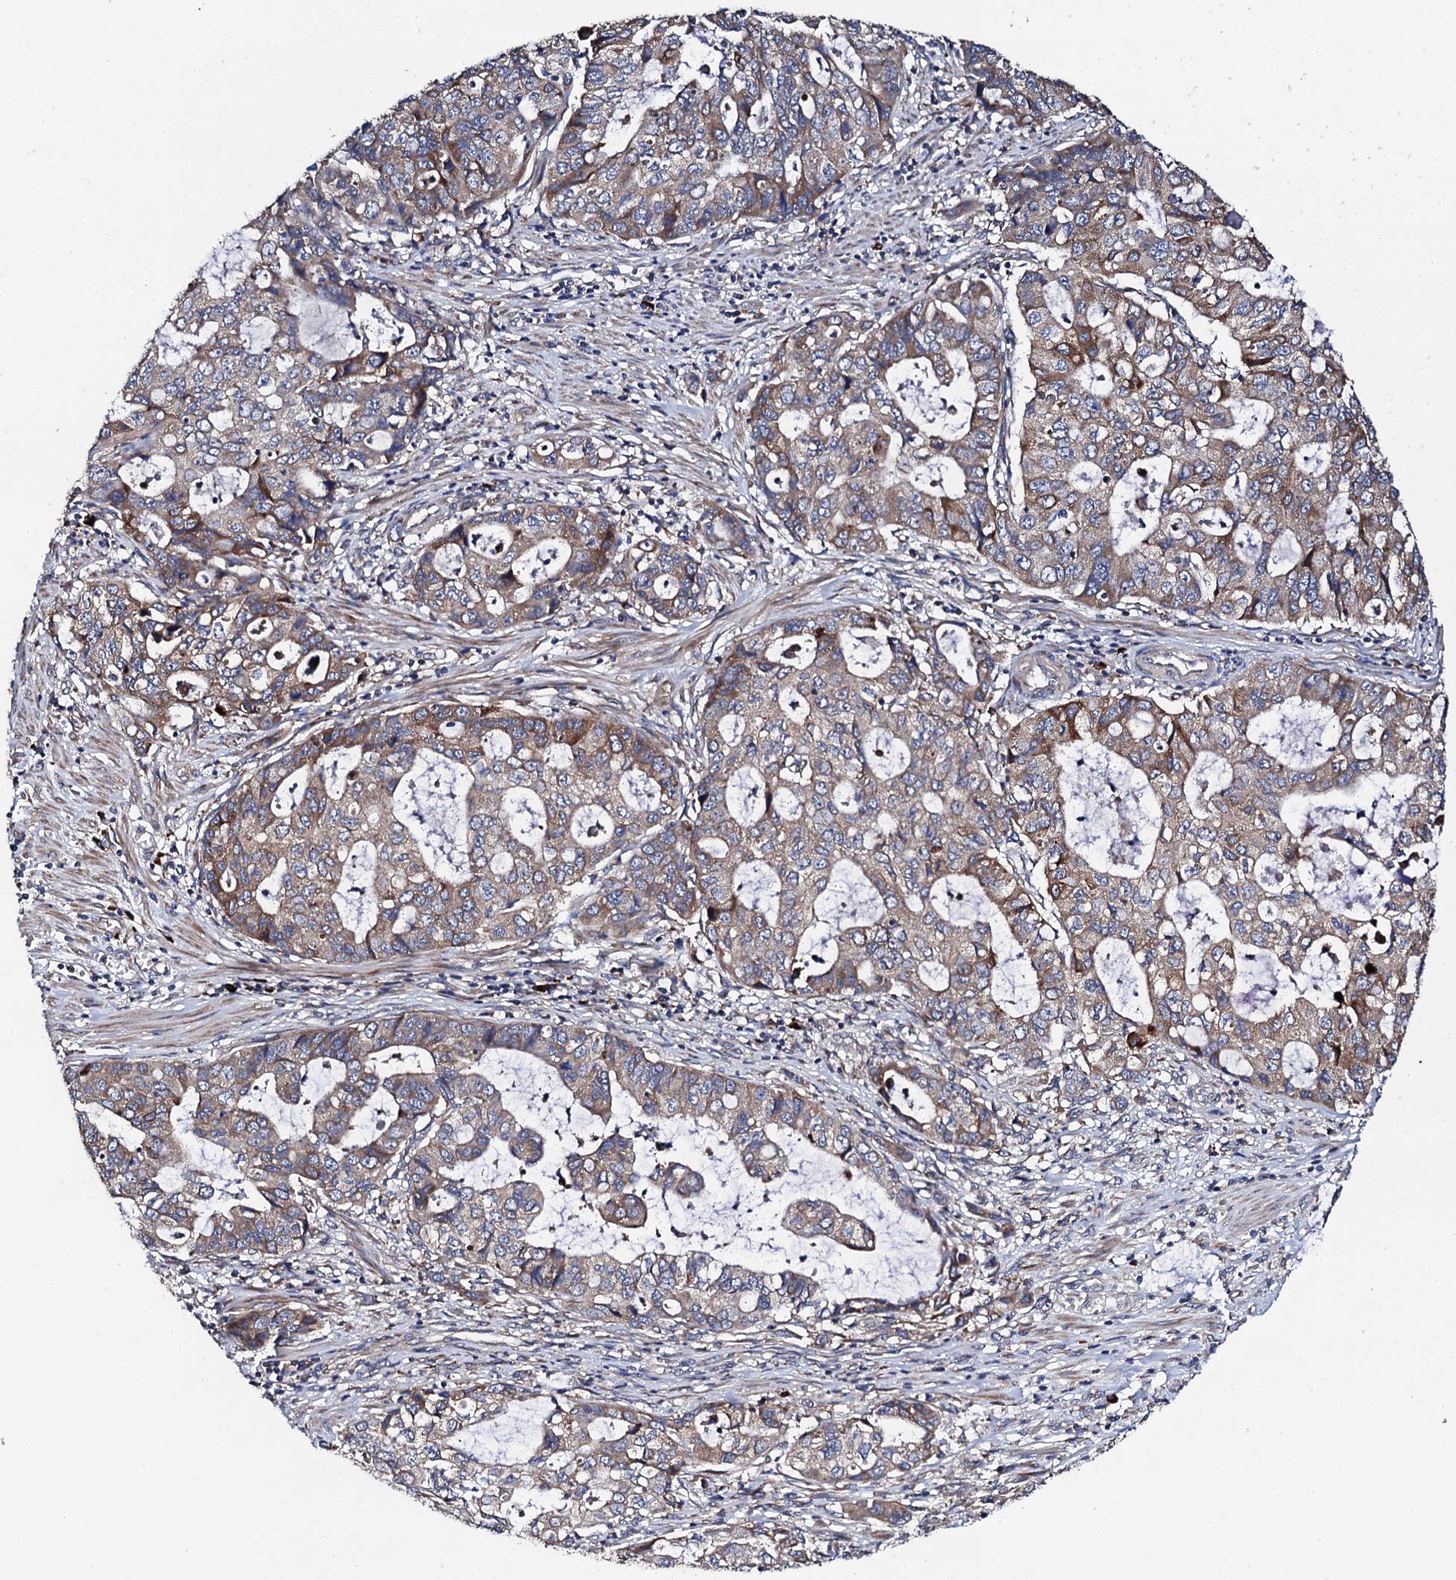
{"staining": {"intensity": "weak", "quantity": "25%-75%", "location": "cytoplasmic/membranous"}, "tissue": "stomach cancer", "cell_type": "Tumor cells", "image_type": "cancer", "snomed": [{"axis": "morphology", "description": "Adenocarcinoma, NOS"}, {"axis": "topography", "description": "Stomach, upper"}], "caption": "Approximately 25%-75% of tumor cells in stomach cancer (adenocarcinoma) reveal weak cytoplasmic/membranous protein staining as visualized by brown immunohistochemical staining.", "gene": "LIPT2", "patient": {"sex": "female", "age": 52}}